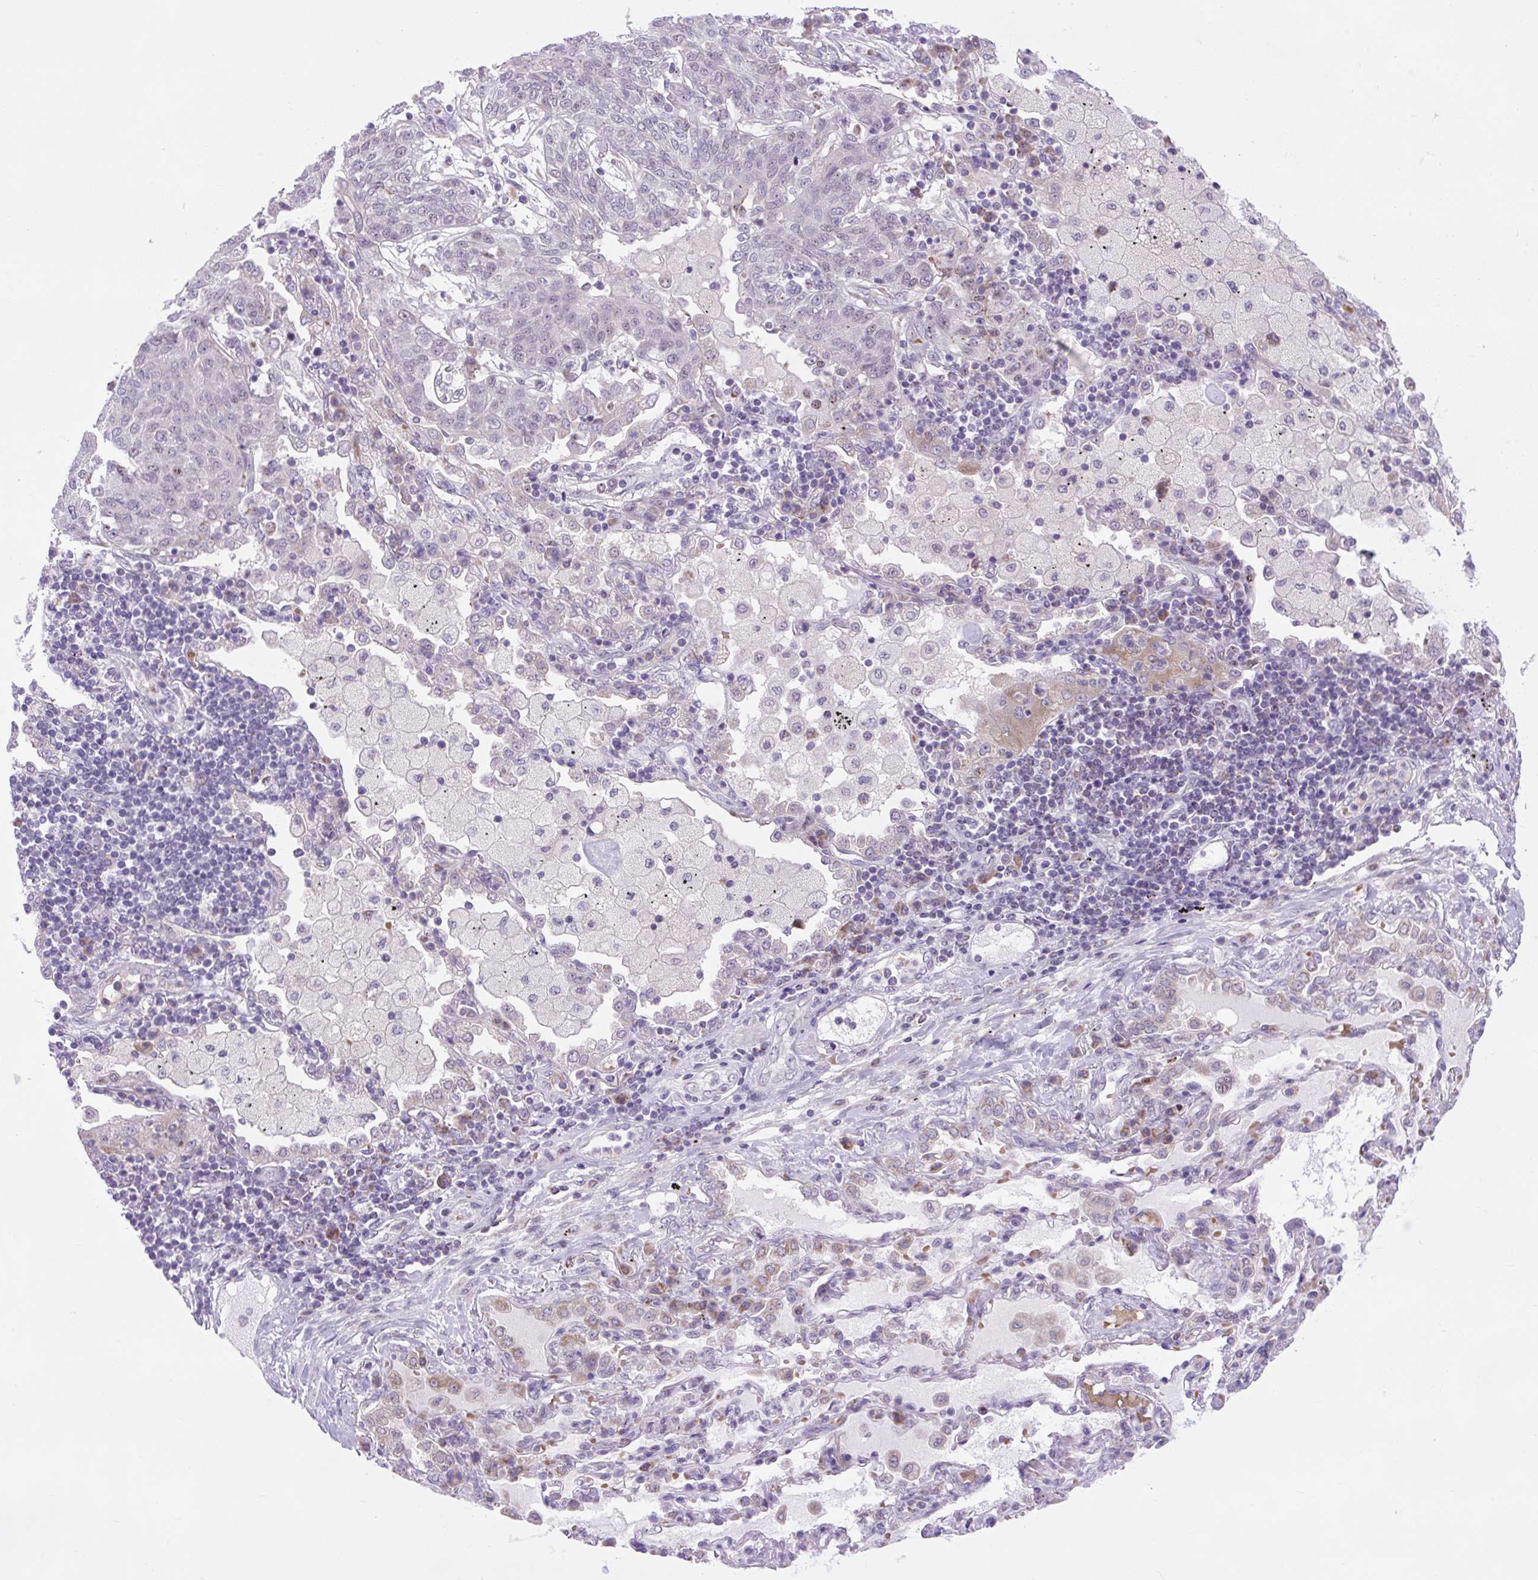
{"staining": {"intensity": "negative", "quantity": "none", "location": "none"}, "tissue": "lung cancer", "cell_type": "Tumor cells", "image_type": "cancer", "snomed": [{"axis": "morphology", "description": "Squamous cell carcinoma, NOS"}, {"axis": "topography", "description": "Lung"}], "caption": "A high-resolution histopathology image shows immunohistochemistry (IHC) staining of squamous cell carcinoma (lung), which demonstrates no significant positivity in tumor cells.", "gene": "SCO2", "patient": {"sex": "female", "age": 70}}